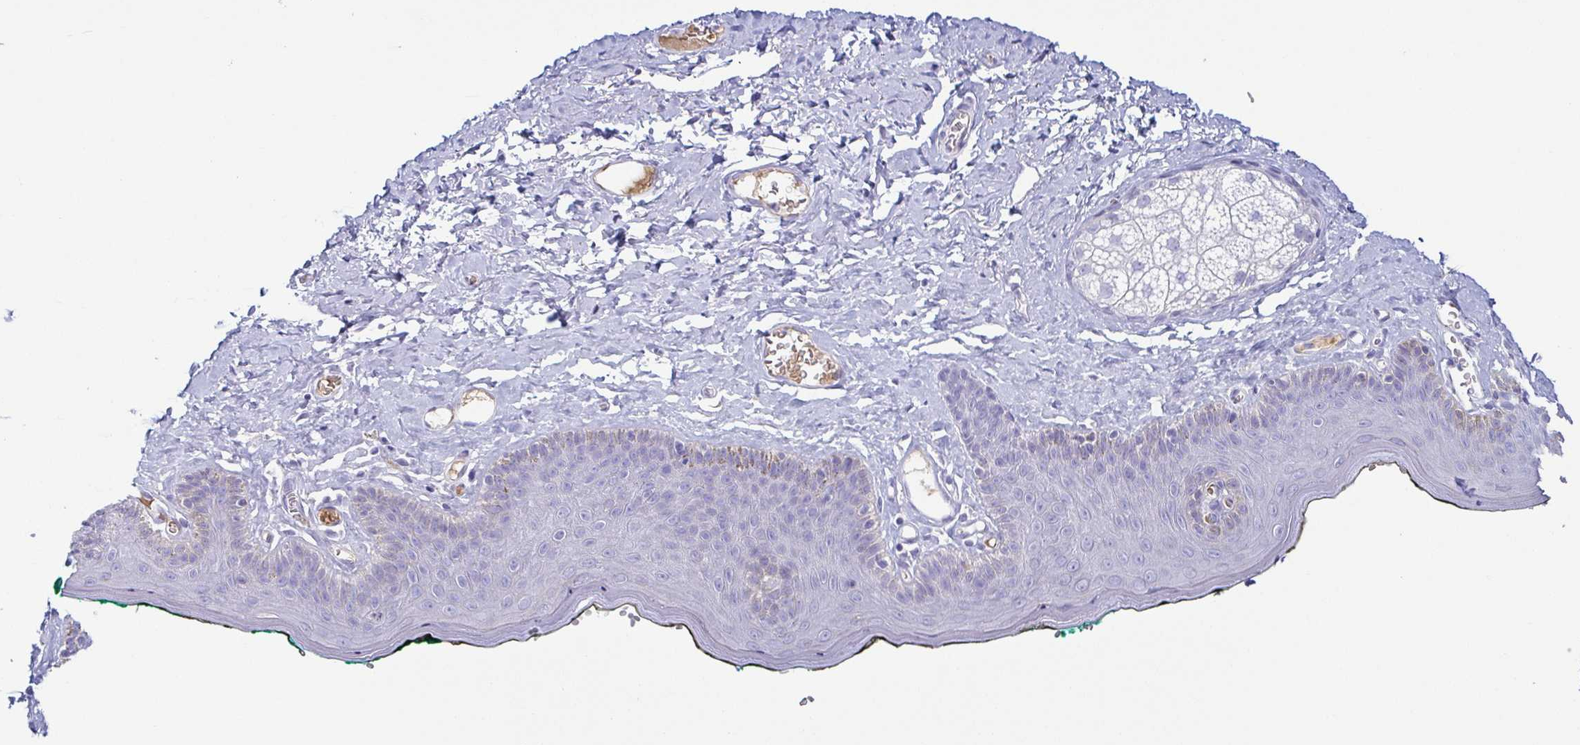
{"staining": {"intensity": "negative", "quantity": "none", "location": "none"}, "tissue": "skin", "cell_type": "Epidermal cells", "image_type": "normal", "snomed": [{"axis": "morphology", "description": "Normal tissue, NOS"}, {"axis": "topography", "description": "Vulva"}, {"axis": "topography", "description": "Peripheral nerve tissue"}], "caption": "Immunohistochemical staining of benign skin demonstrates no significant staining in epidermal cells. (Stains: DAB (3,3'-diaminobenzidine) immunohistochemistry with hematoxylin counter stain, Microscopy: brightfield microscopy at high magnification).", "gene": "LDLRAD1", "patient": {"sex": "female", "age": 66}}